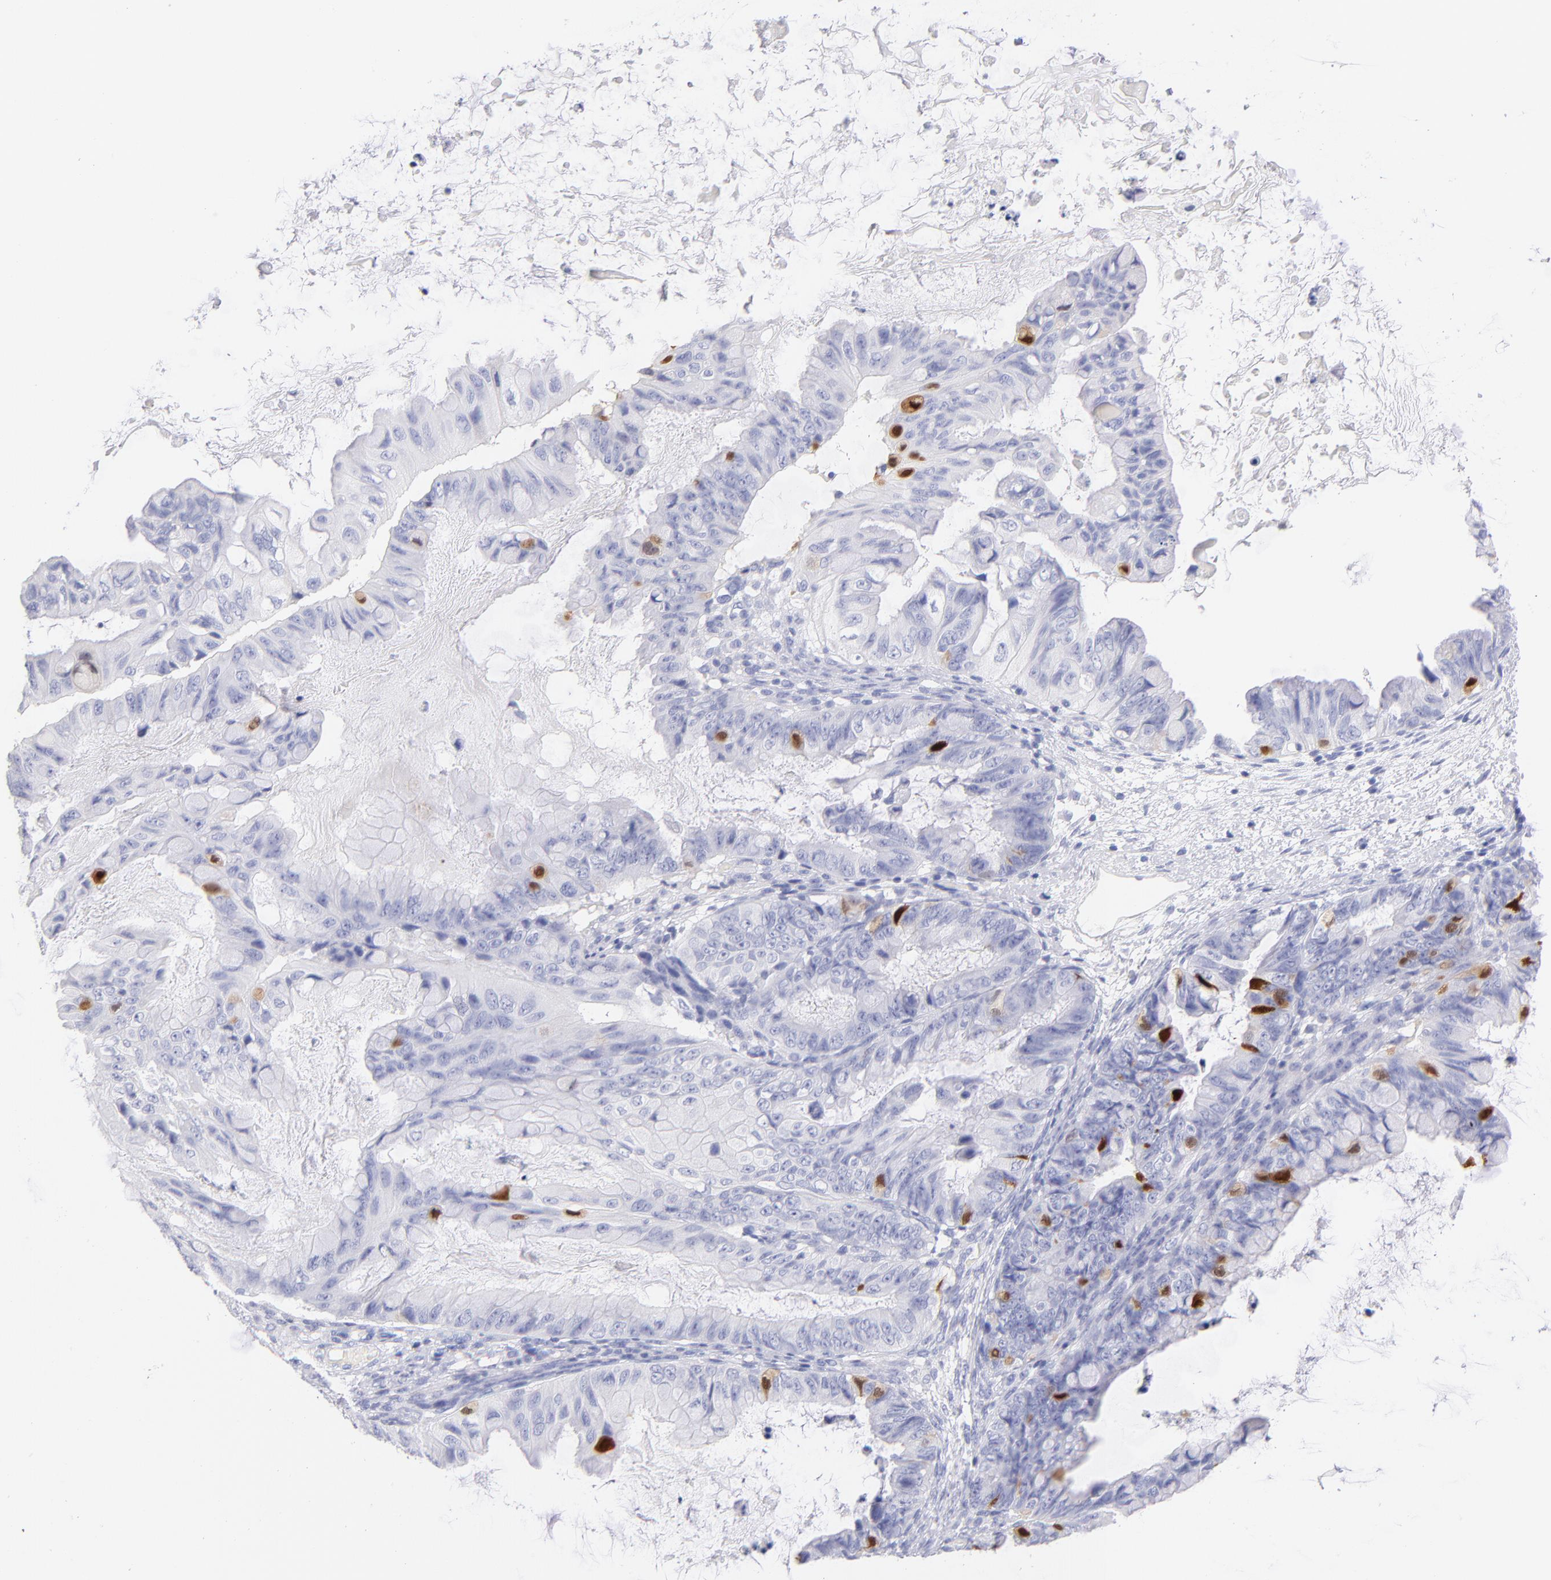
{"staining": {"intensity": "strong", "quantity": "<25%", "location": "cytoplasmic/membranous,nuclear"}, "tissue": "ovarian cancer", "cell_type": "Tumor cells", "image_type": "cancer", "snomed": [{"axis": "morphology", "description": "Cystadenocarcinoma, mucinous, NOS"}, {"axis": "topography", "description": "Ovary"}], "caption": "A high-resolution micrograph shows IHC staining of ovarian cancer (mucinous cystadenocarcinoma), which exhibits strong cytoplasmic/membranous and nuclear staining in about <25% of tumor cells.", "gene": "SCGN", "patient": {"sex": "female", "age": 36}}